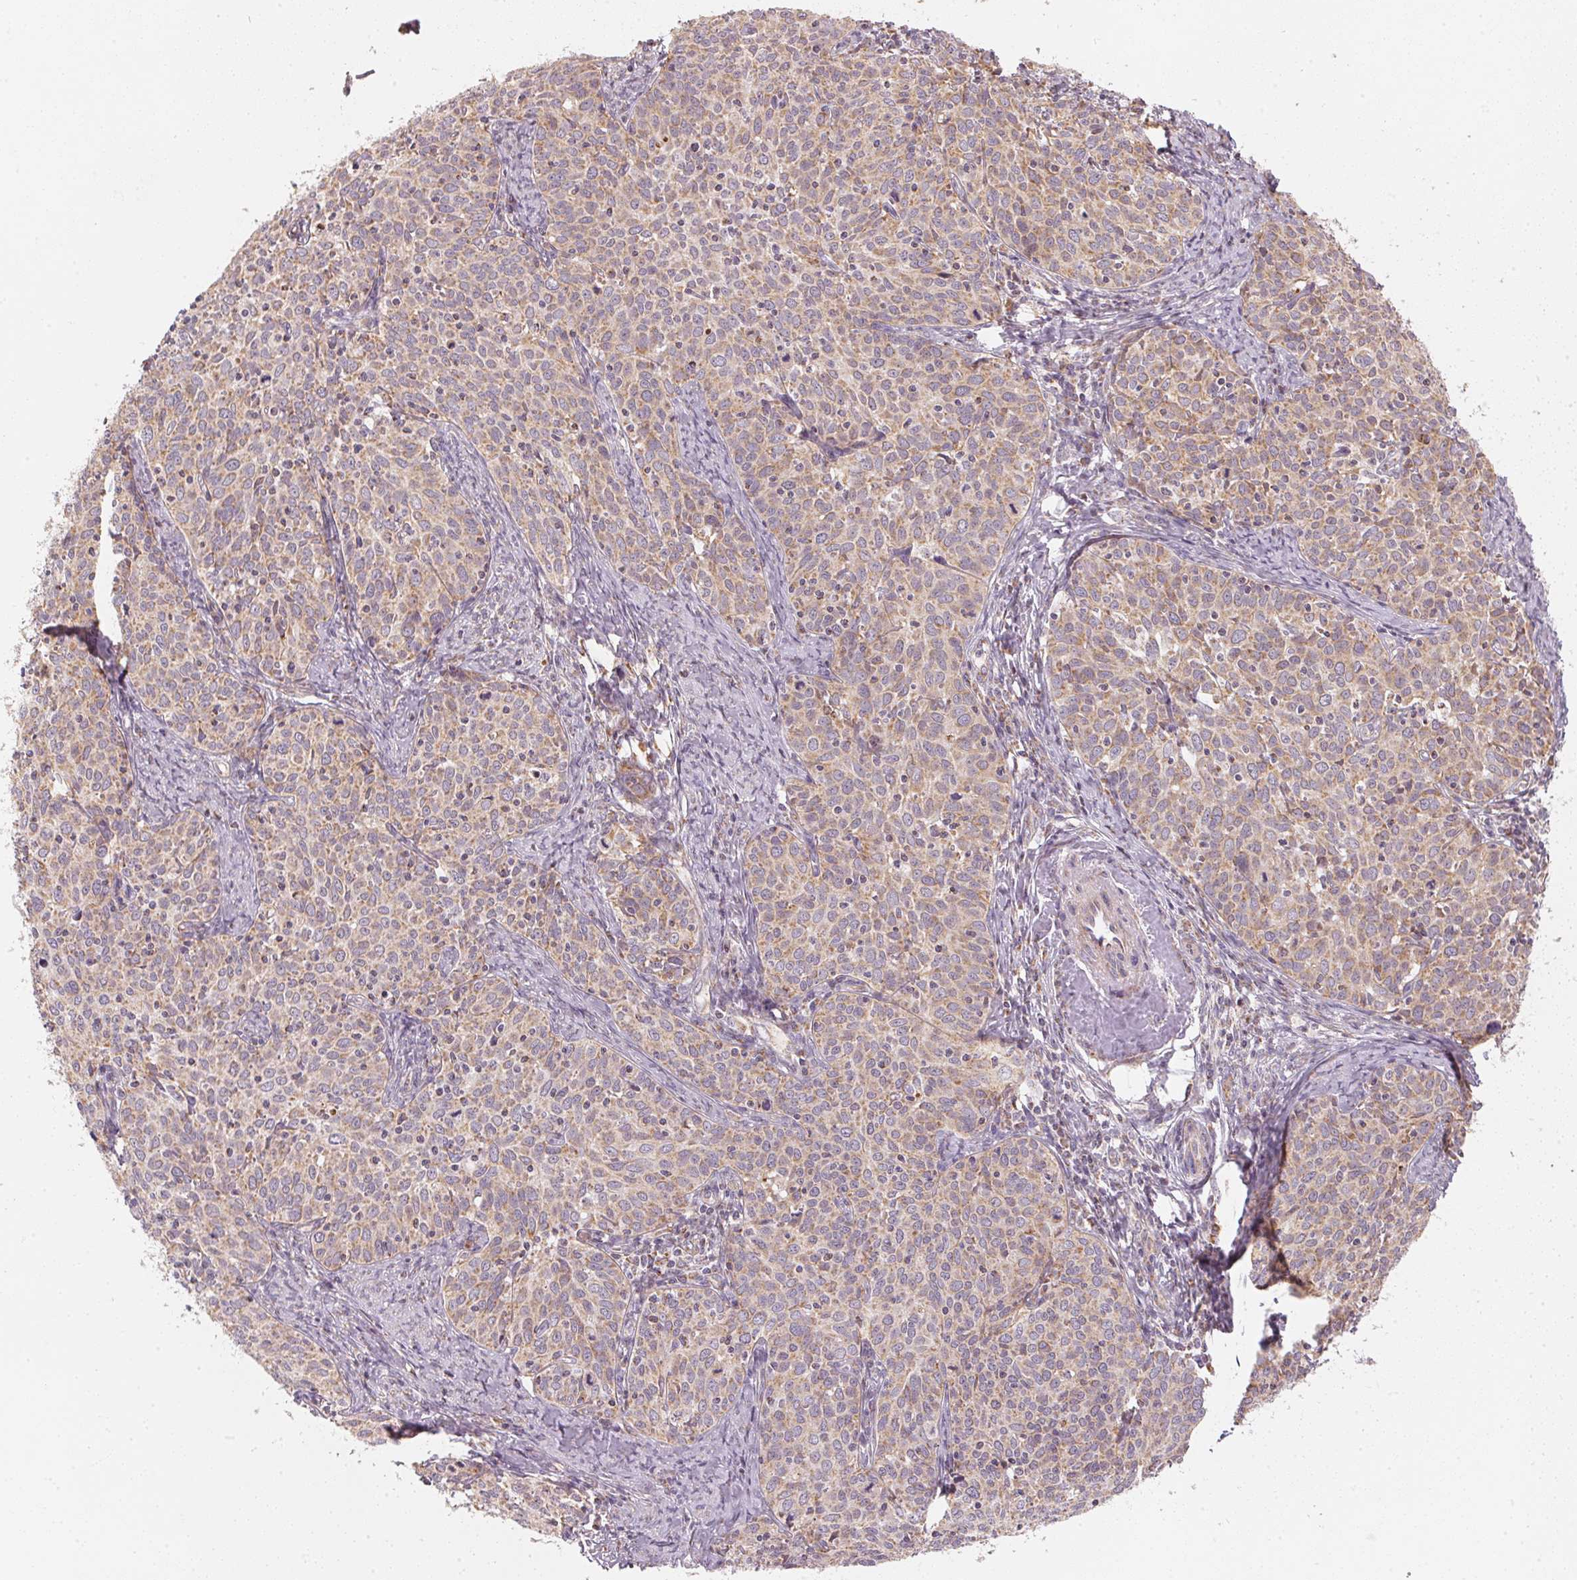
{"staining": {"intensity": "weak", "quantity": ">75%", "location": "cytoplasmic/membranous"}, "tissue": "cervical cancer", "cell_type": "Tumor cells", "image_type": "cancer", "snomed": [{"axis": "morphology", "description": "Squamous cell carcinoma, NOS"}, {"axis": "topography", "description": "Cervix"}], "caption": "Brown immunohistochemical staining in squamous cell carcinoma (cervical) displays weak cytoplasmic/membranous positivity in approximately >75% of tumor cells.", "gene": "MATCAP1", "patient": {"sex": "female", "age": 62}}